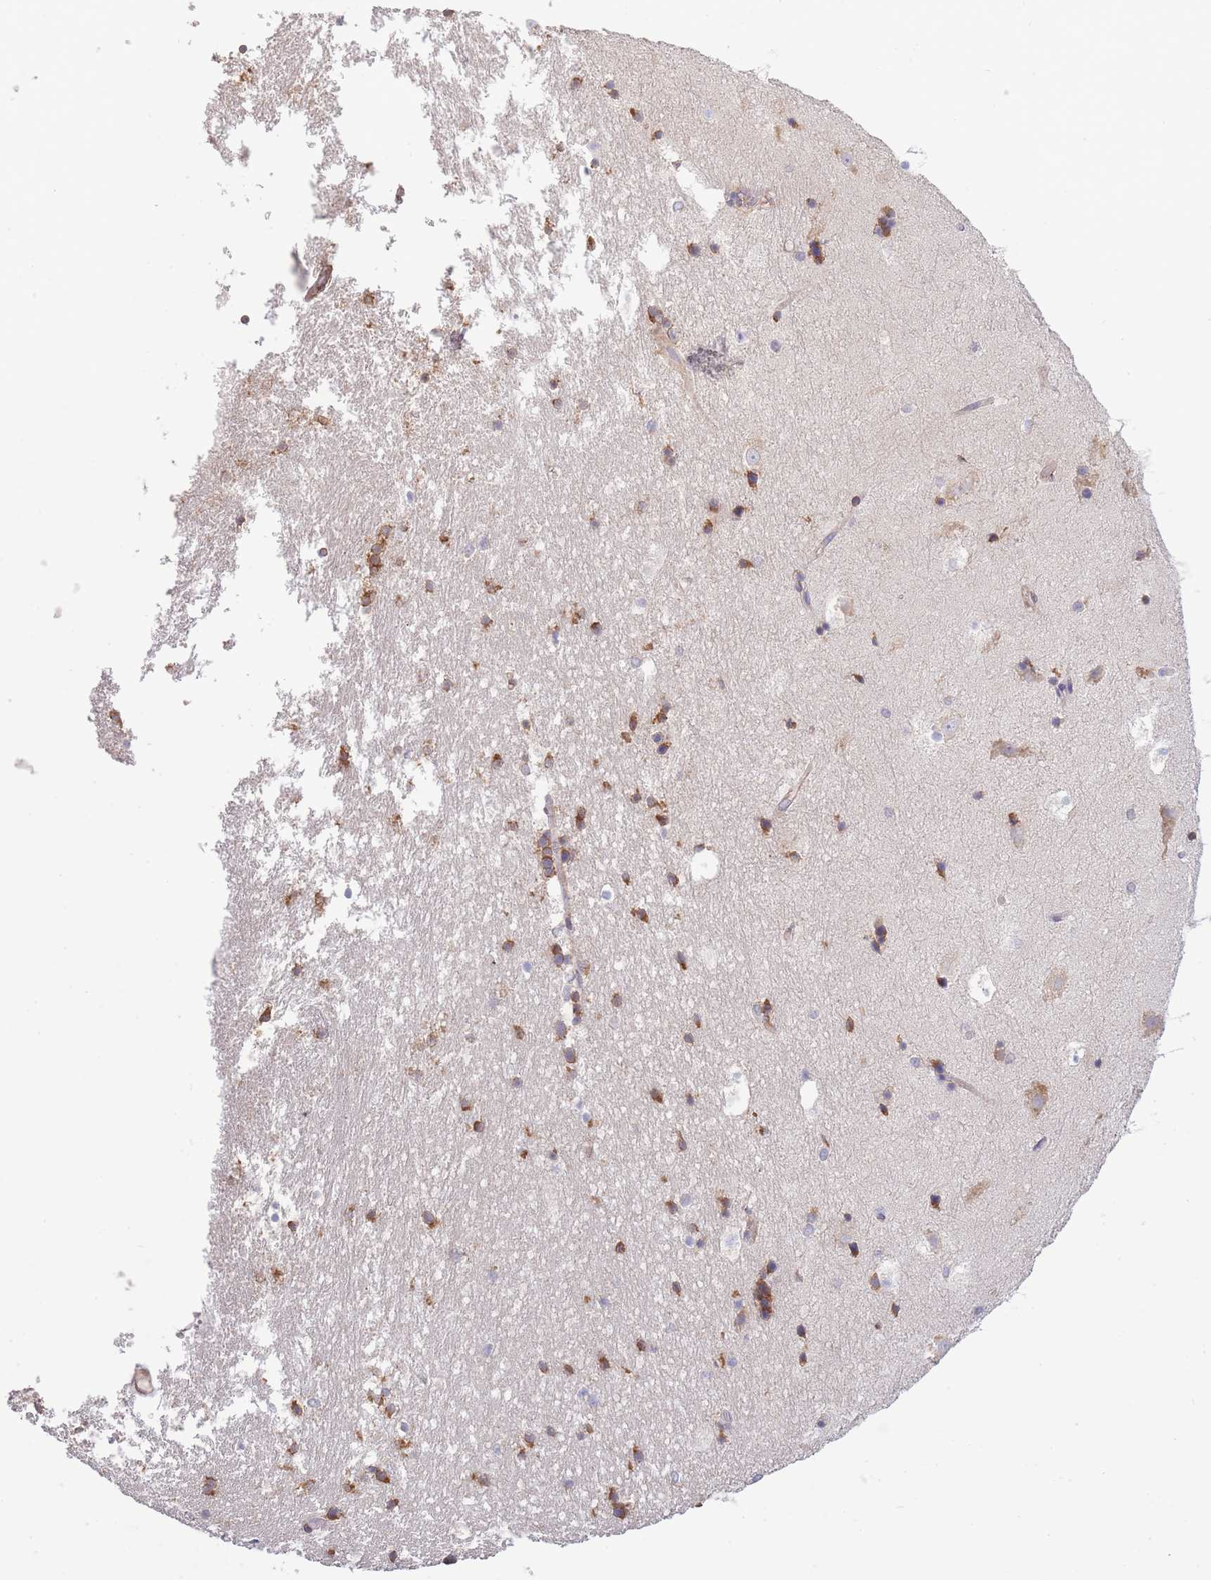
{"staining": {"intensity": "moderate", "quantity": "<25%", "location": "cytoplasmic/membranous"}, "tissue": "hippocampus", "cell_type": "Glial cells", "image_type": "normal", "snomed": [{"axis": "morphology", "description": "Normal tissue, NOS"}, {"axis": "topography", "description": "Hippocampus"}], "caption": "An image of hippocampus stained for a protein demonstrates moderate cytoplasmic/membranous brown staining in glial cells. (DAB (3,3'-diaminobenzidine) = brown stain, brightfield microscopy at high magnification).", "gene": "BEX1", "patient": {"sex": "female", "age": 52}}